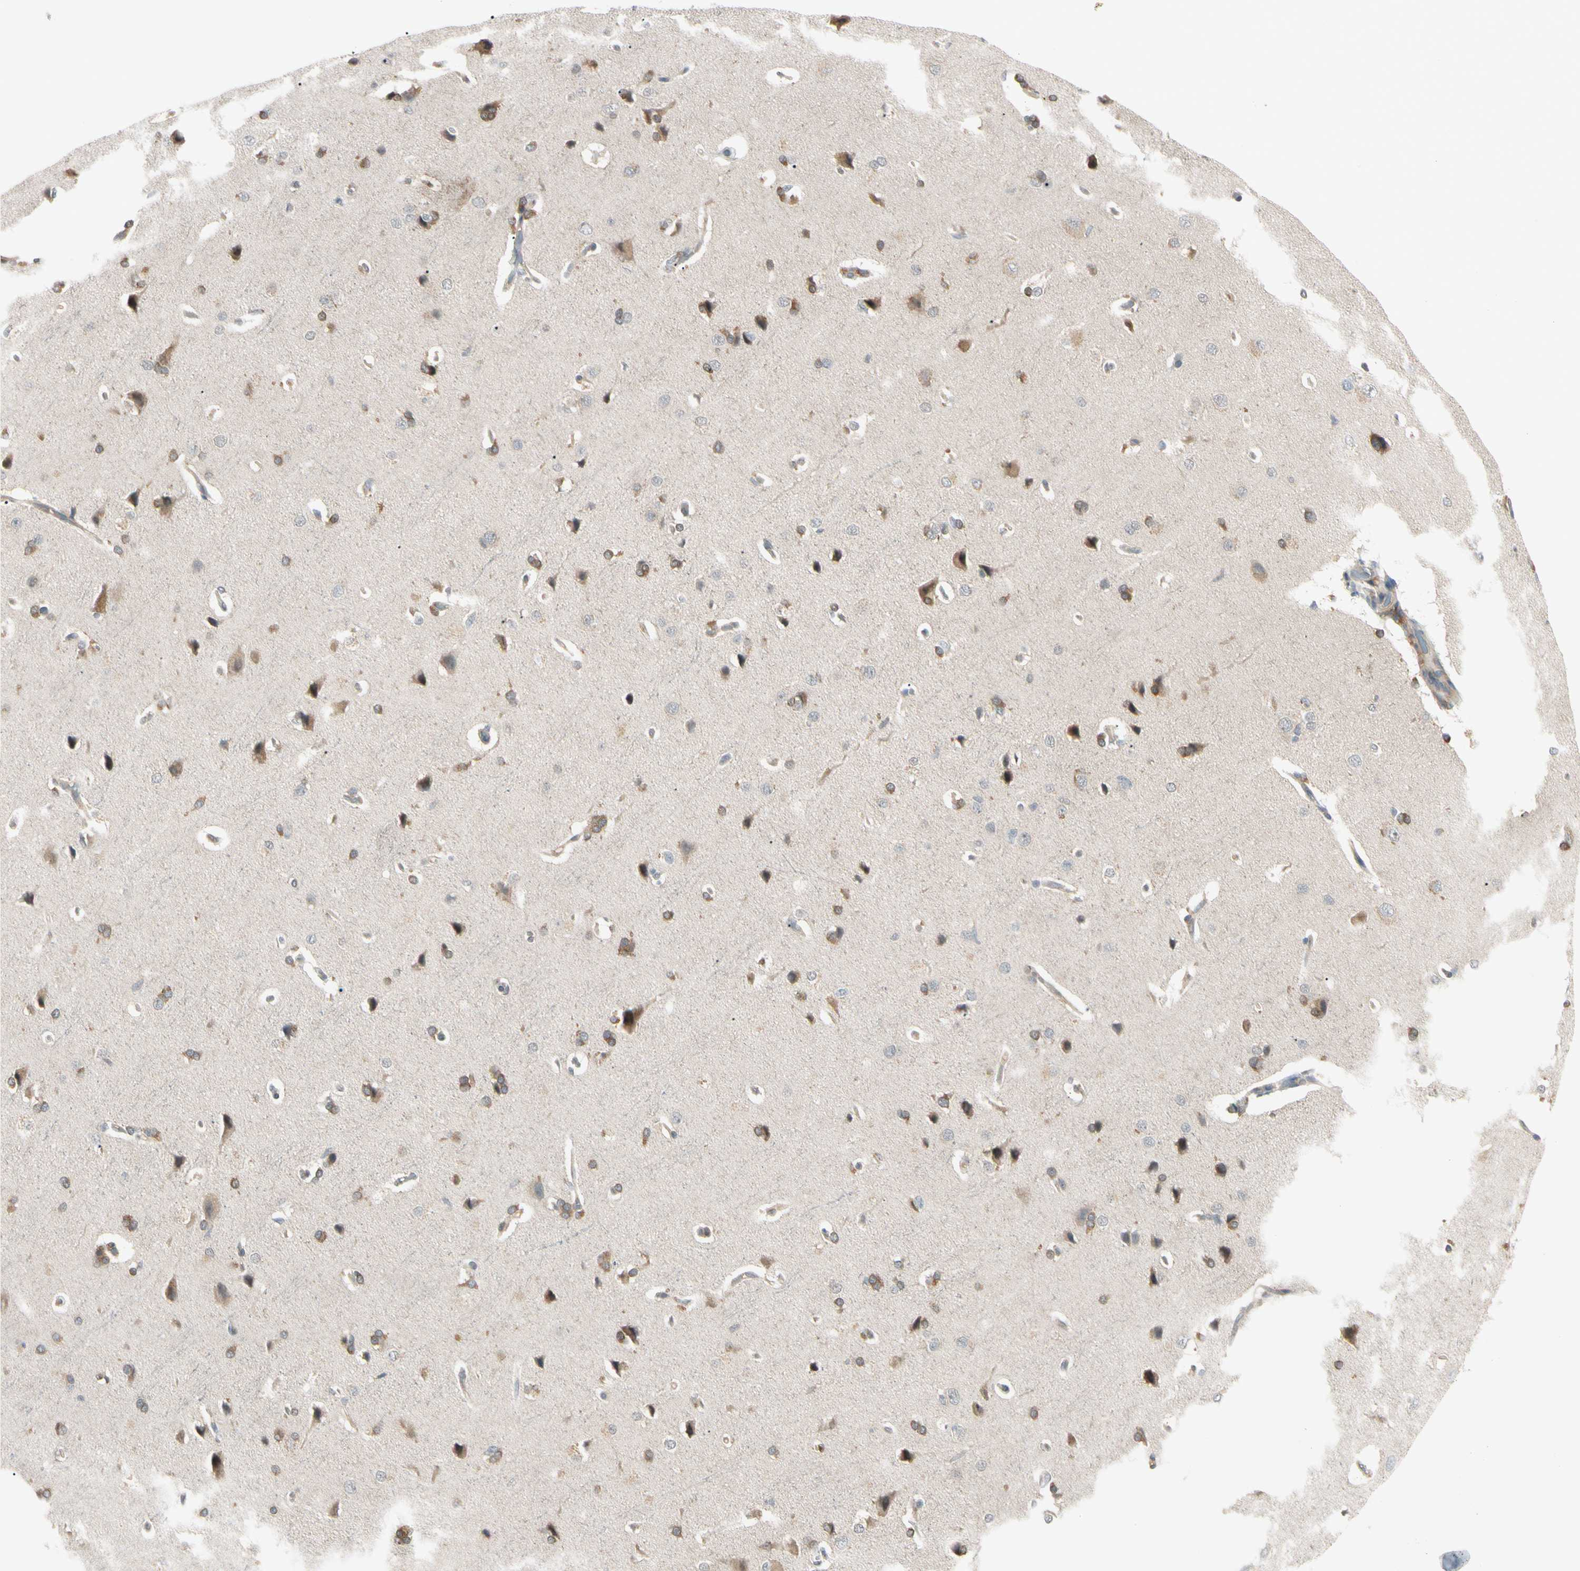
{"staining": {"intensity": "weak", "quantity": "25%-75%", "location": "cytoplasmic/membranous"}, "tissue": "cerebral cortex", "cell_type": "Endothelial cells", "image_type": "normal", "snomed": [{"axis": "morphology", "description": "Normal tissue, NOS"}, {"axis": "topography", "description": "Cerebral cortex"}], "caption": "Immunohistochemistry (IHC) staining of normal cerebral cortex, which displays low levels of weak cytoplasmic/membranous expression in approximately 25%-75% of endothelial cells indicating weak cytoplasmic/membranous protein expression. The staining was performed using DAB (3,3'-diaminobenzidine) (brown) for protein detection and nuclei were counterstained in hematoxylin (blue).", "gene": "F2R", "patient": {"sex": "male", "age": 62}}